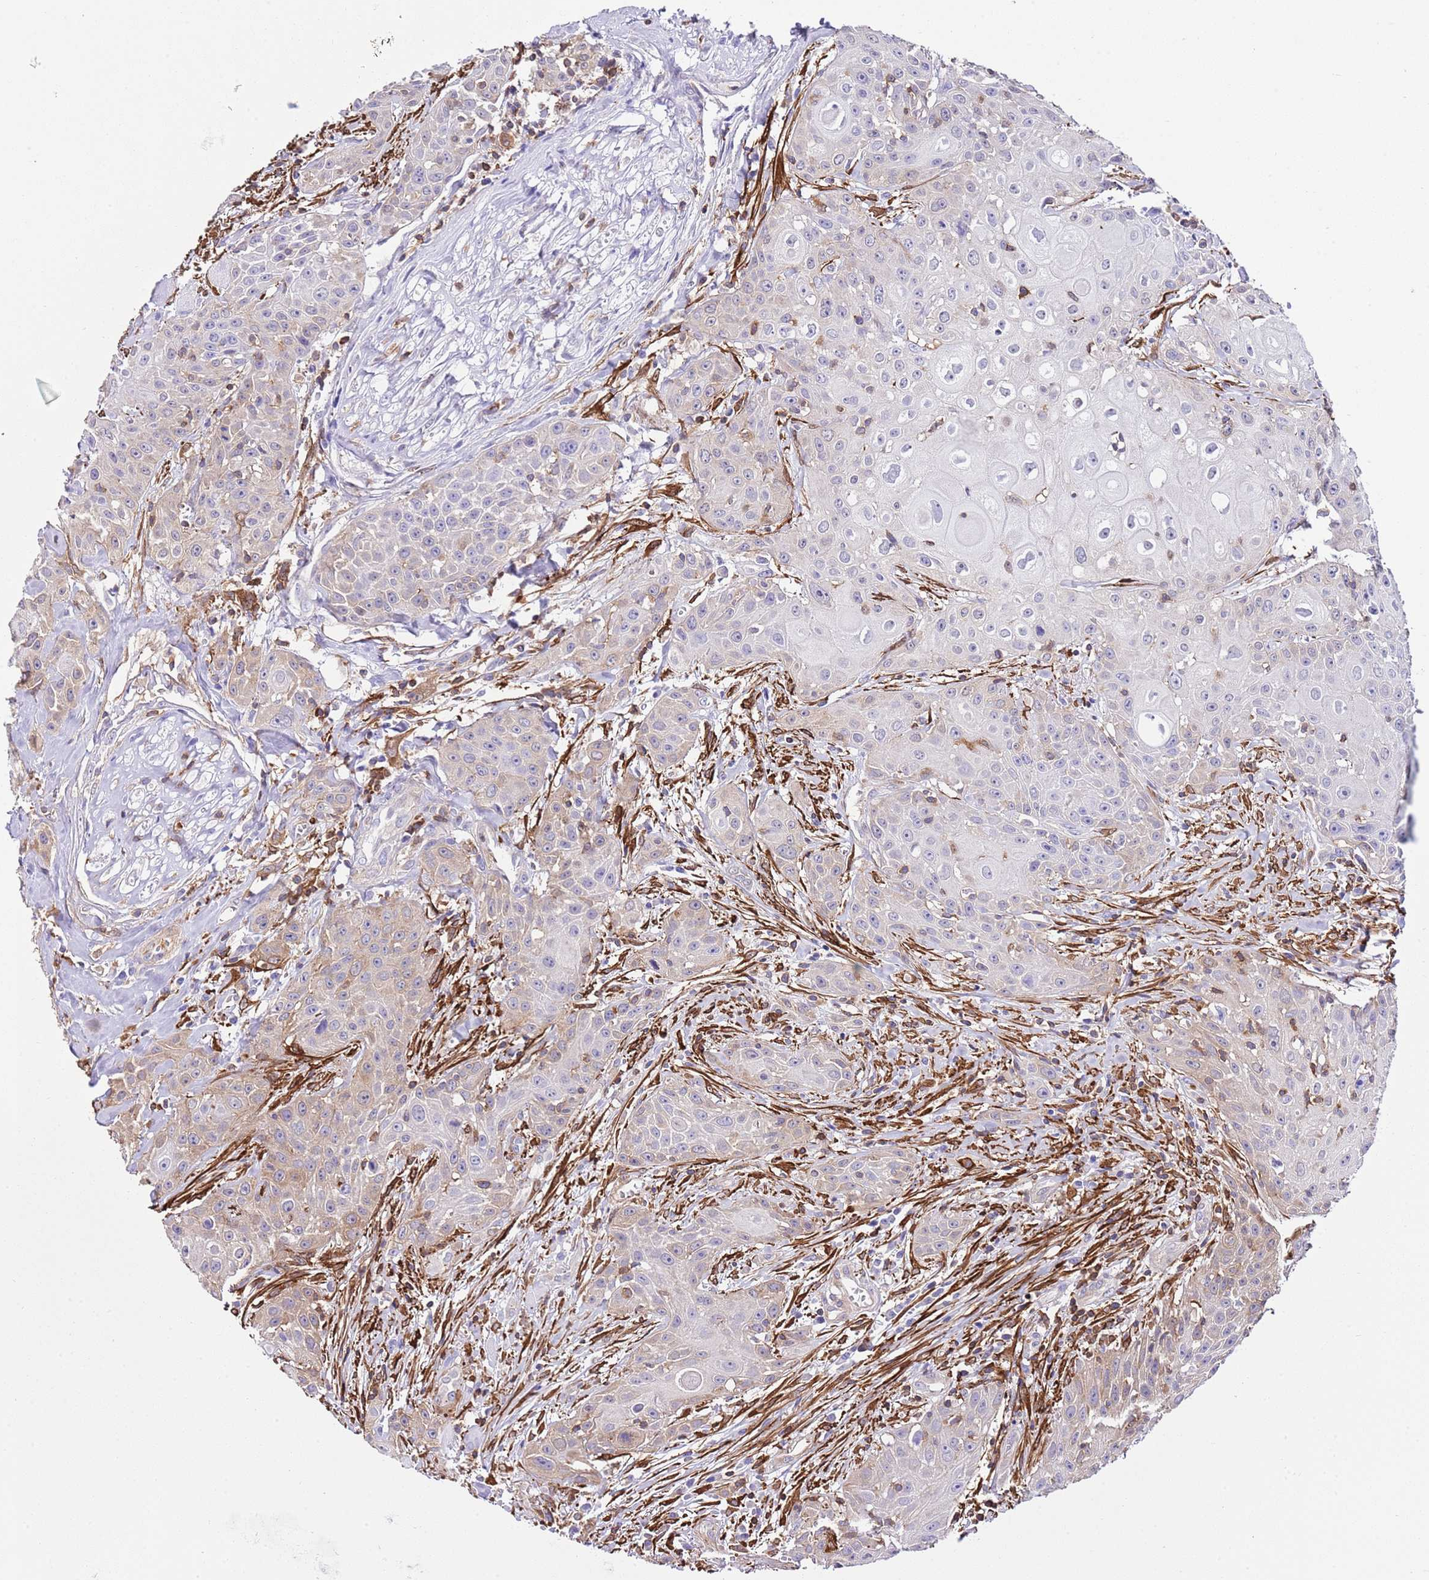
{"staining": {"intensity": "weak", "quantity": "25%-75%", "location": "cytoplasmic/membranous"}, "tissue": "head and neck cancer", "cell_type": "Tumor cells", "image_type": "cancer", "snomed": [{"axis": "morphology", "description": "Squamous cell carcinoma, NOS"}, {"axis": "topography", "description": "Oral tissue"}, {"axis": "topography", "description": "Head-Neck"}], "caption": "Weak cytoplasmic/membranous positivity is identified in about 25%-75% of tumor cells in squamous cell carcinoma (head and neck). Nuclei are stained in blue.", "gene": "CNN2", "patient": {"sex": "female", "age": 82}}